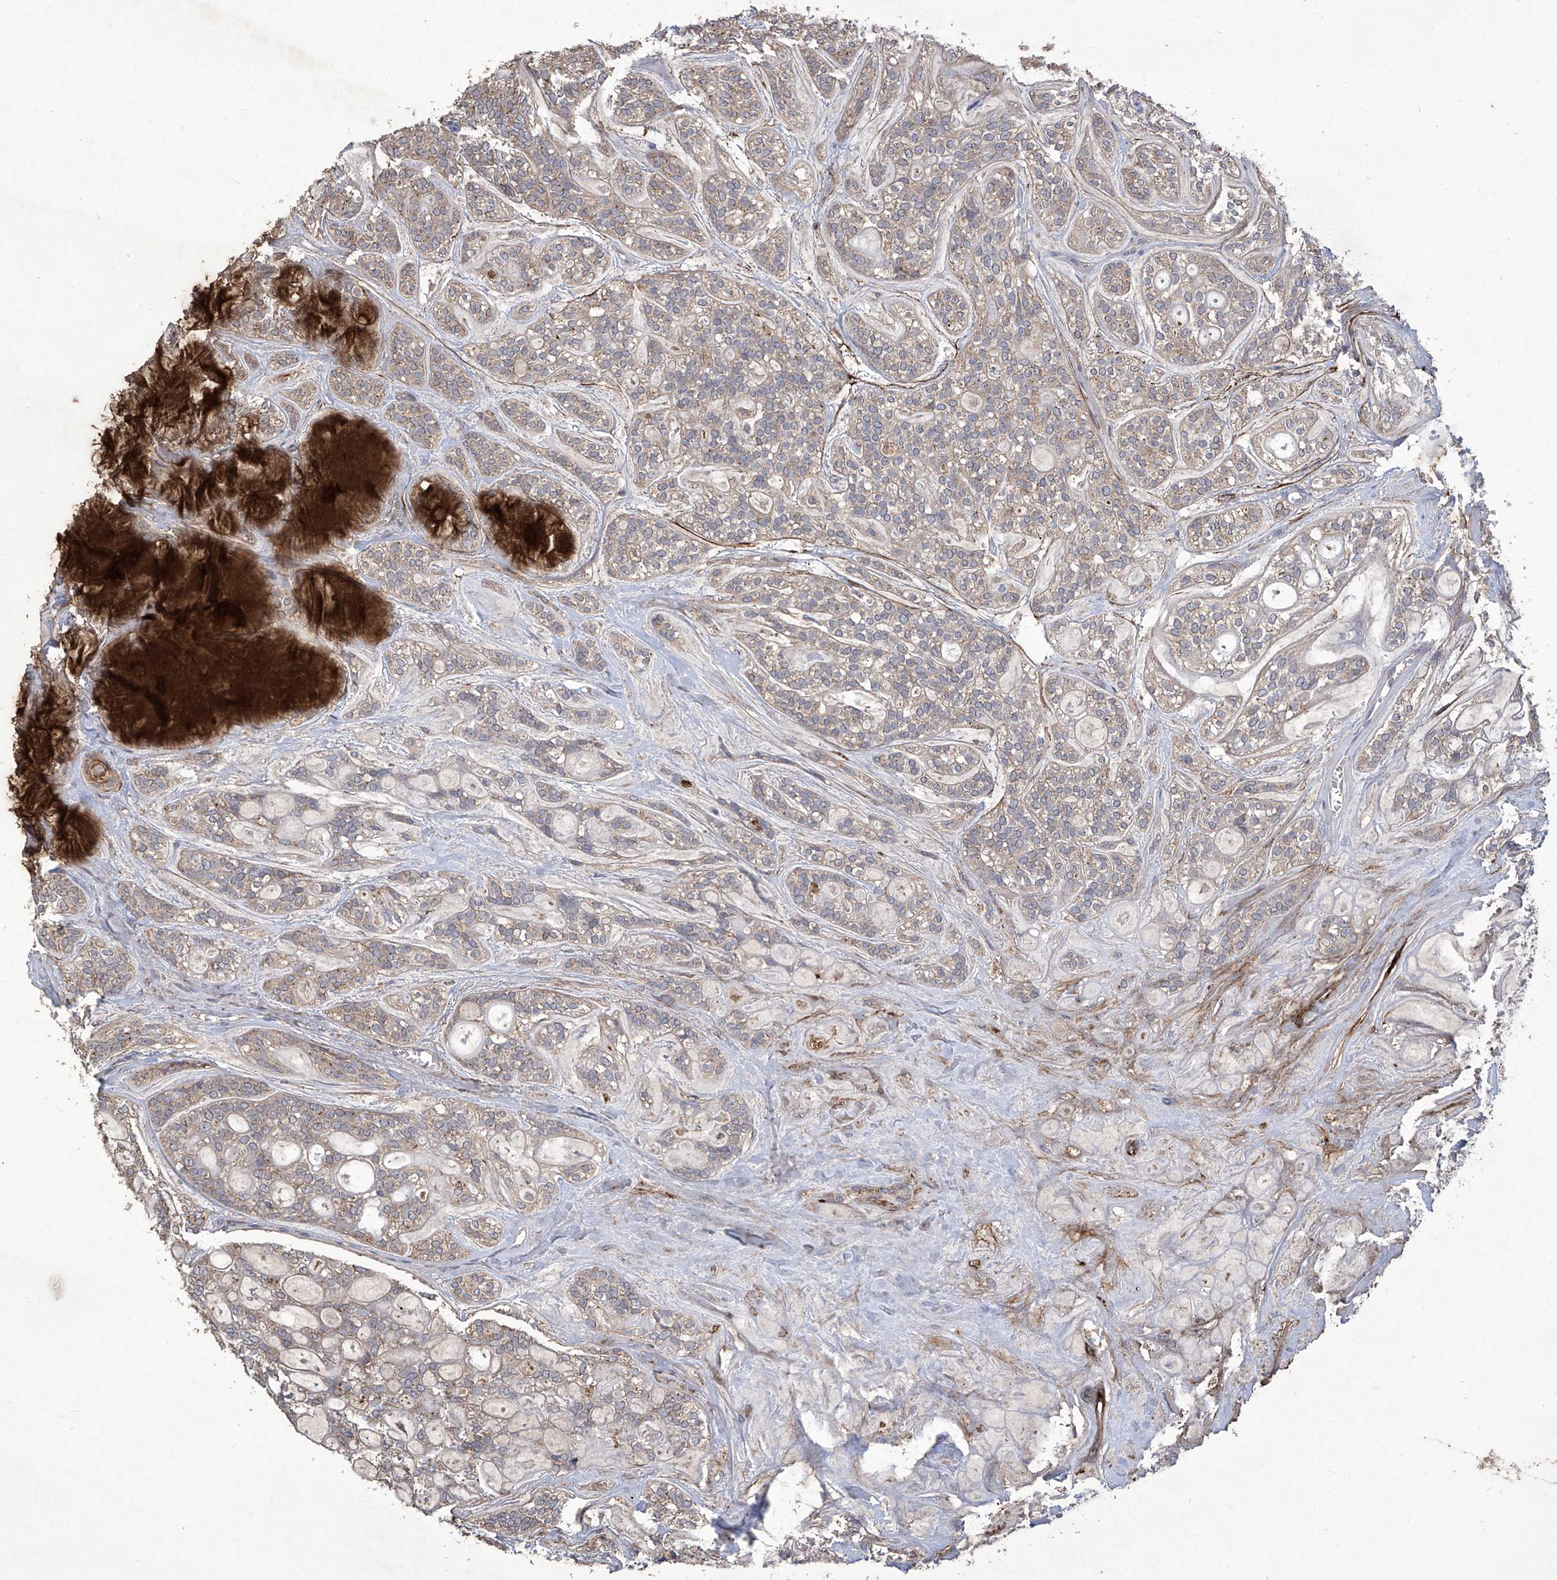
{"staining": {"intensity": "weak", "quantity": ">75%", "location": "cytoplasmic/membranous"}, "tissue": "head and neck cancer", "cell_type": "Tumor cells", "image_type": "cancer", "snomed": [{"axis": "morphology", "description": "Adenocarcinoma, NOS"}, {"axis": "topography", "description": "Head-Neck"}], "caption": "Protein expression analysis of head and neck cancer (adenocarcinoma) displays weak cytoplasmic/membranous expression in about >75% of tumor cells.", "gene": "TXNIP", "patient": {"sex": "male", "age": 66}}